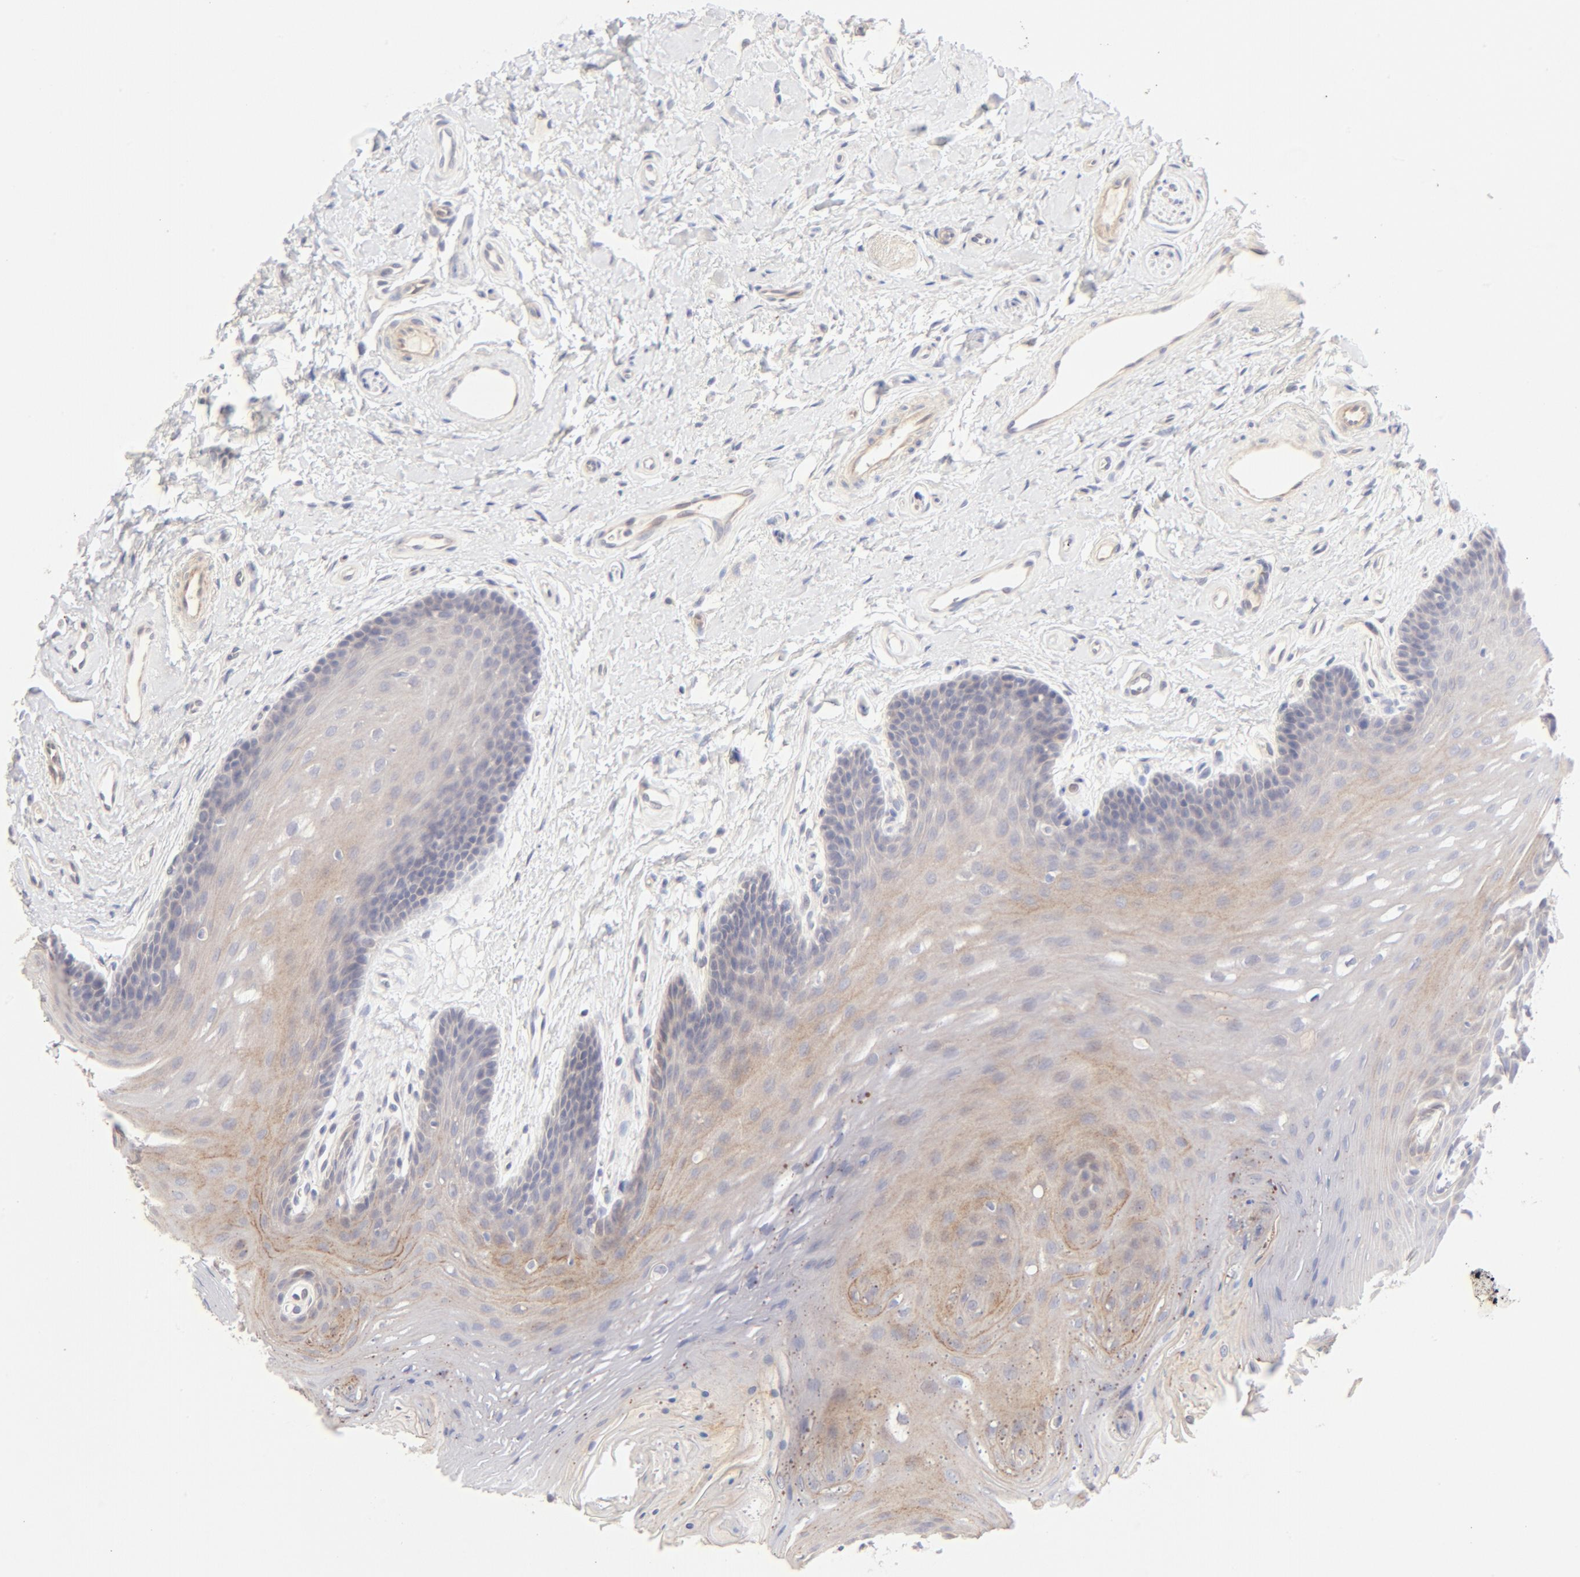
{"staining": {"intensity": "weak", "quantity": "25%-75%", "location": "cytoplasmic/membranous"}, "tissue": "oral mucosa", "cell_type": "Squamous epithelial cells", "image_type": "normal", "snomed": [{"axis": "morphology", "description": "Normal tissue, NOS"}, {"axis": "topography", "description": "Oral tissue"}], "caption": "Human oral mucosa stained with a protein marker shows weak staining in squamous epithelial cells.", "gene": "NKX2", "patient": {"sex": "male", "age": 62}}